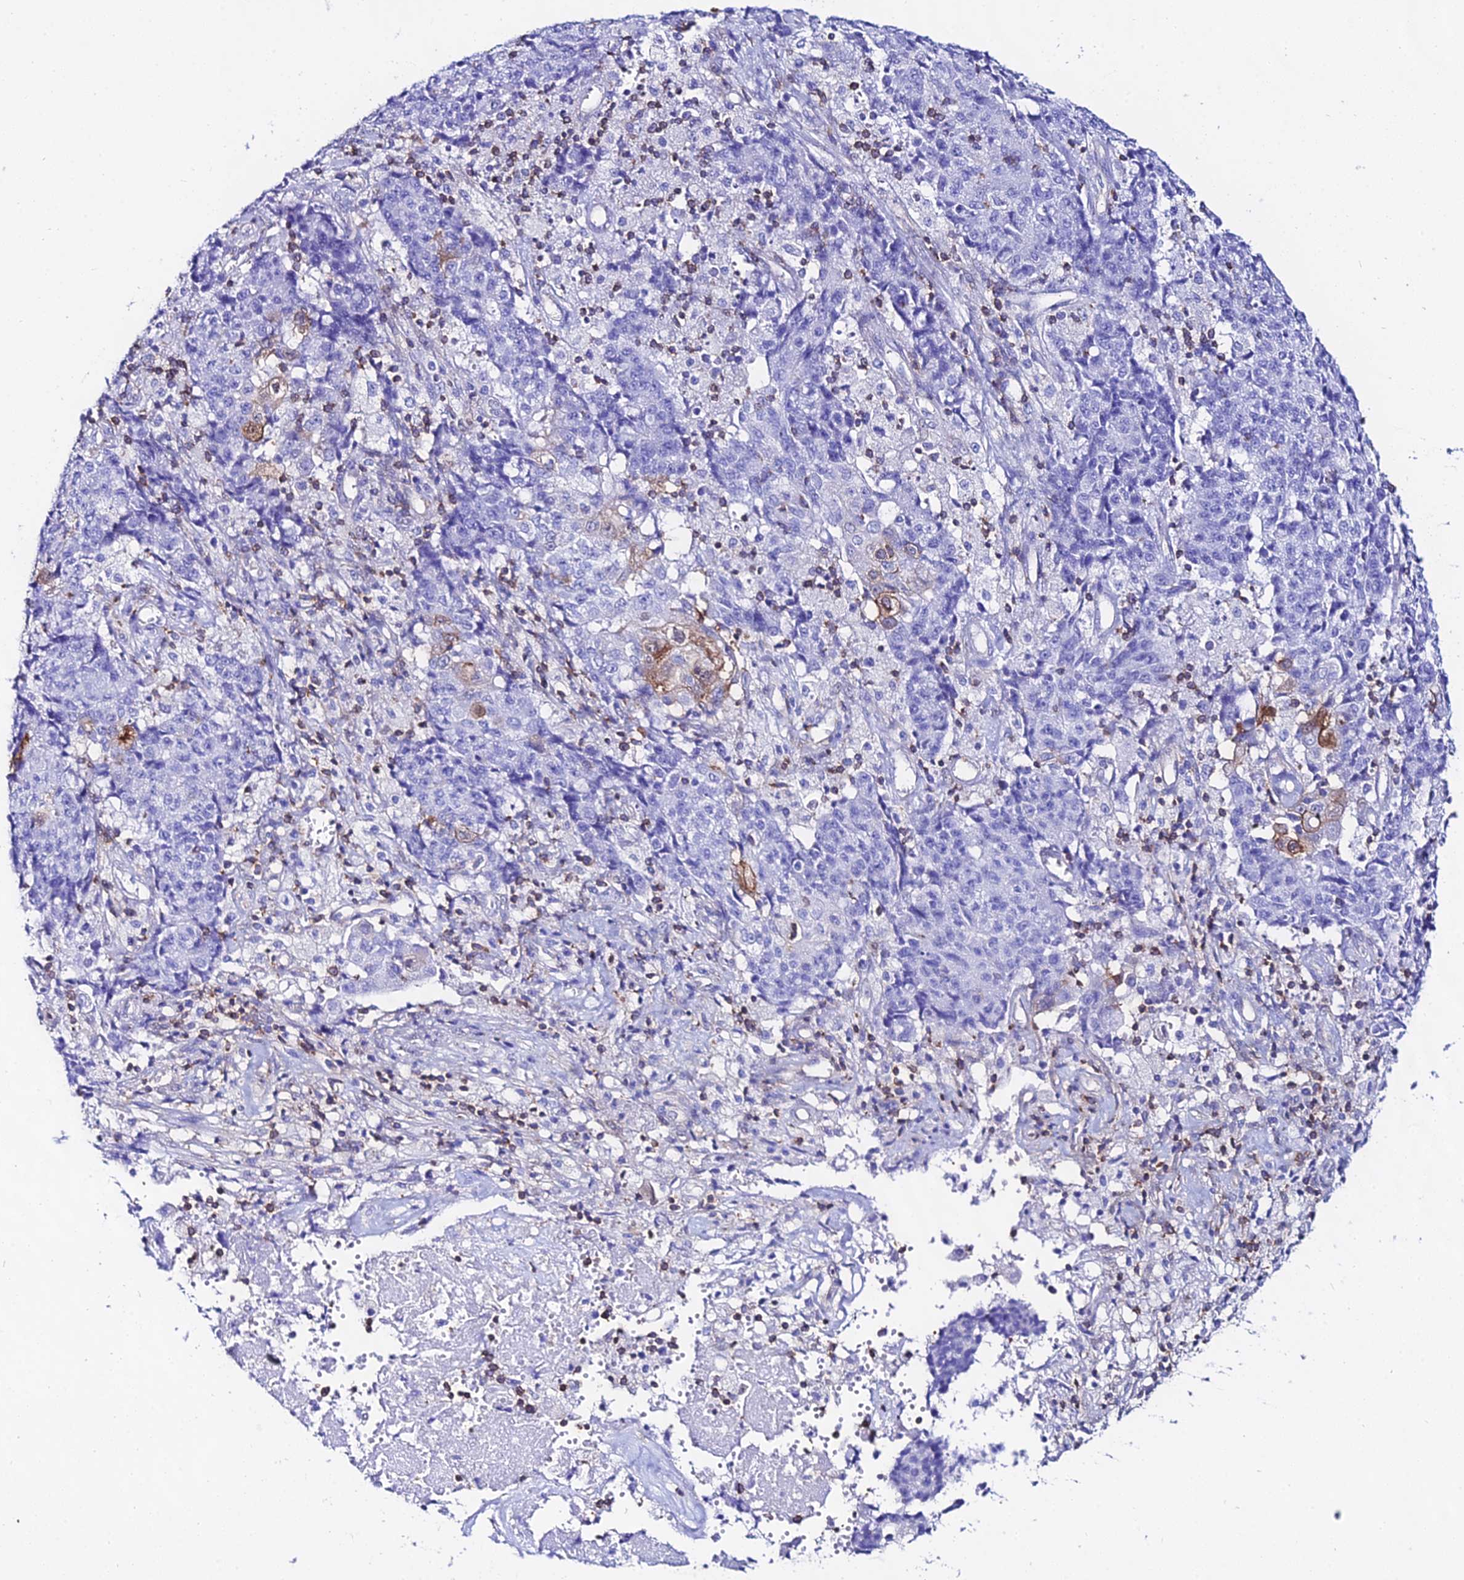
{"staining": {"intensity": "negative", "quantity": "none", "location": "none"}, "tissue": "ovarian cancer", "cell_type": "Tumor cells", "image_type": "cancer", "snomed": [{"axis": "morphology", "description": "Carcinoma, endometroid"}, {"axis": "topography", "description": "Ovary"}], "caption": "Immunohistochemistry image of neoplastic tissue: ovarian cancer (endometroid carcinoma) stained with DAB exhibits no significant protein staining in tumor cells. The staining was performed using DAB to visualize the protein expression in brown, while the nuclei were stained in blue with hematoxylin (Magnification: 20x).", "gene": "S100A16", "patient": {"sex": "female", "age": 42}}